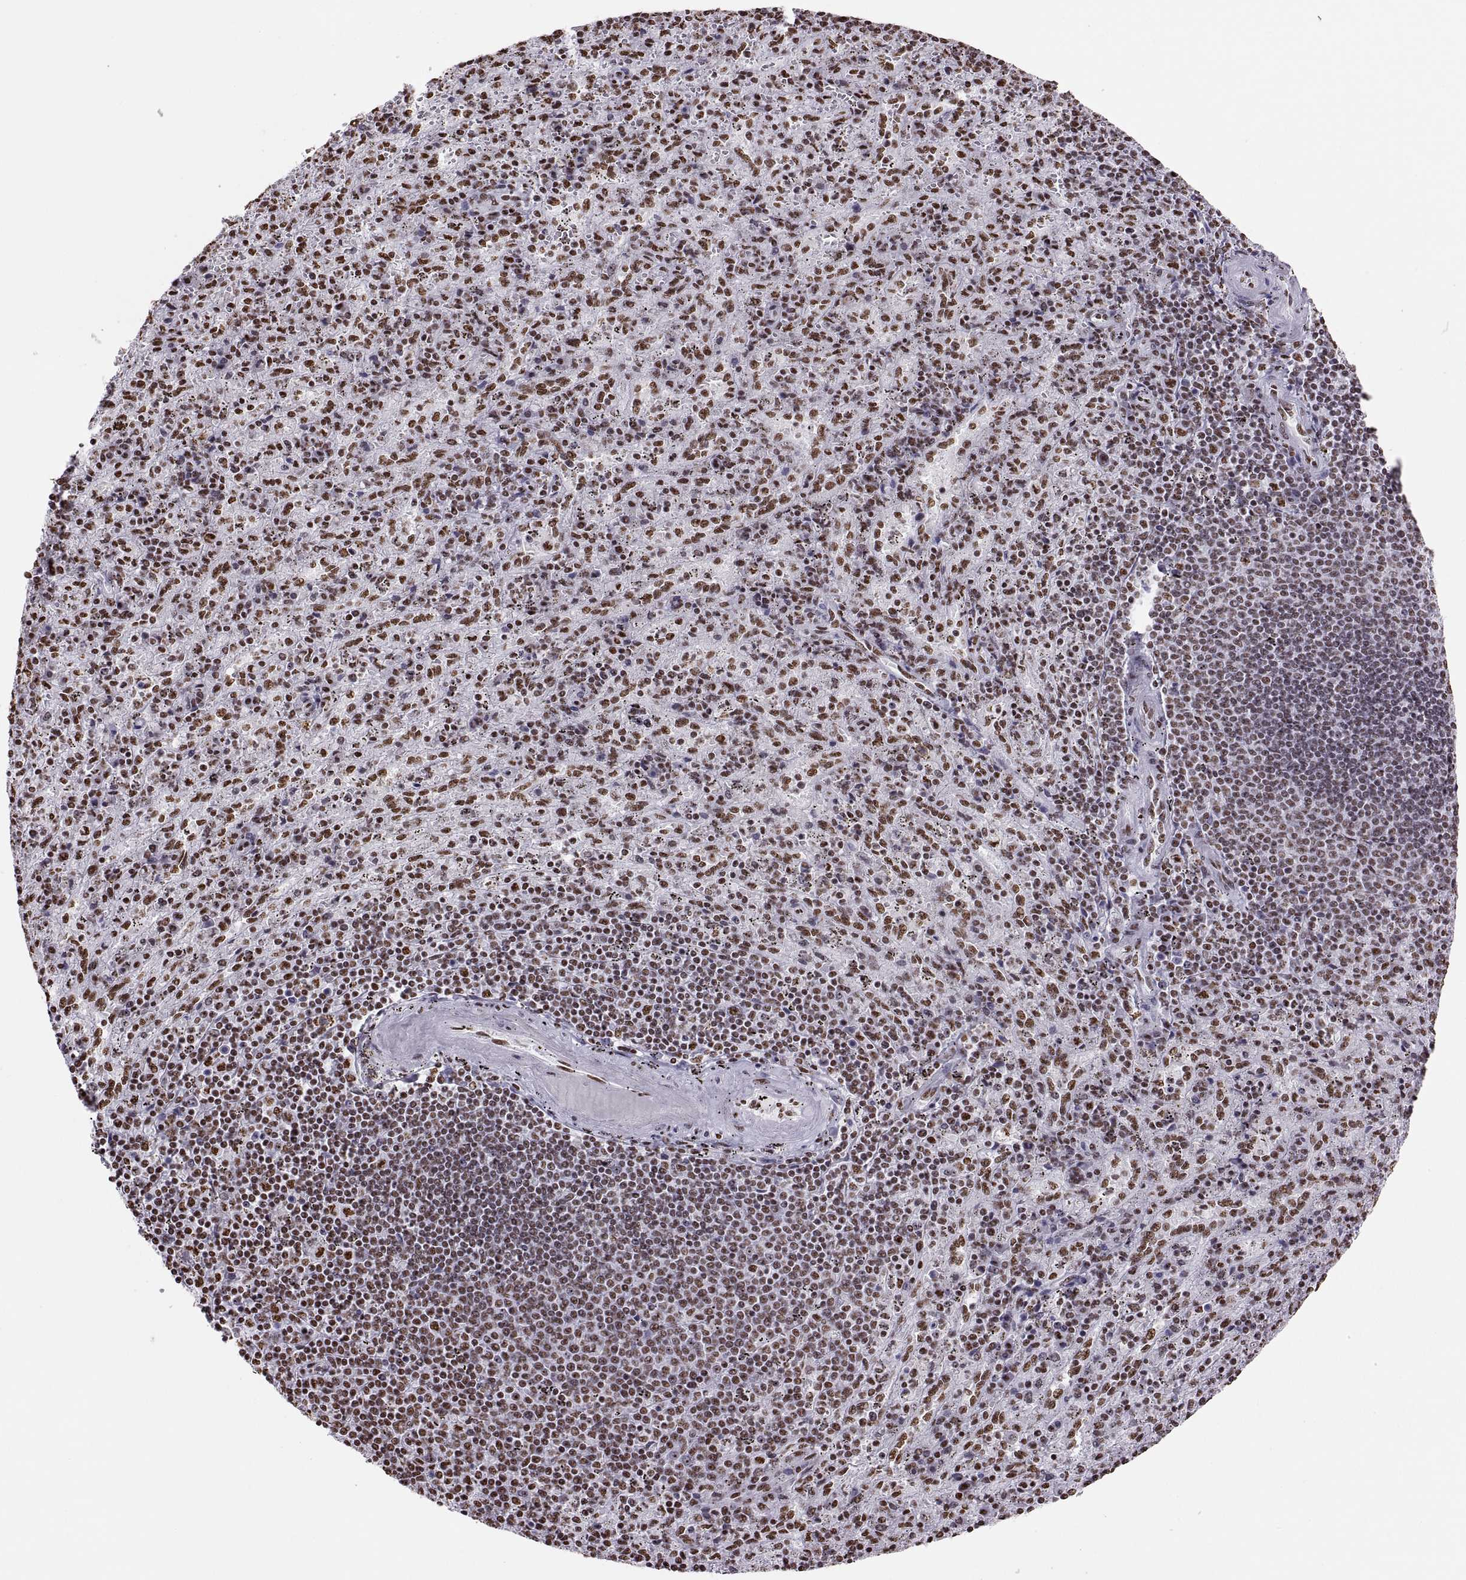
{"staining": {"intensity": "moderate", "quantity": "25%-75%", "location": "nuclear"}, "tissue": "spleen", "cell_type": "Cells in red pulp", "image_type": "normal", "snomed": [{"axis": "morphology", "description": "Normal tissue, NOS"}, {"axis": "topography", "description": "Spleen"}], "caption": "Cells in red pulp show medium levels of moderate nuclear positivity in approximately 25%-75% of cells in normal spleen.", "gene": "SNAI1", "patient": {"sex": "male", "age": 57}}